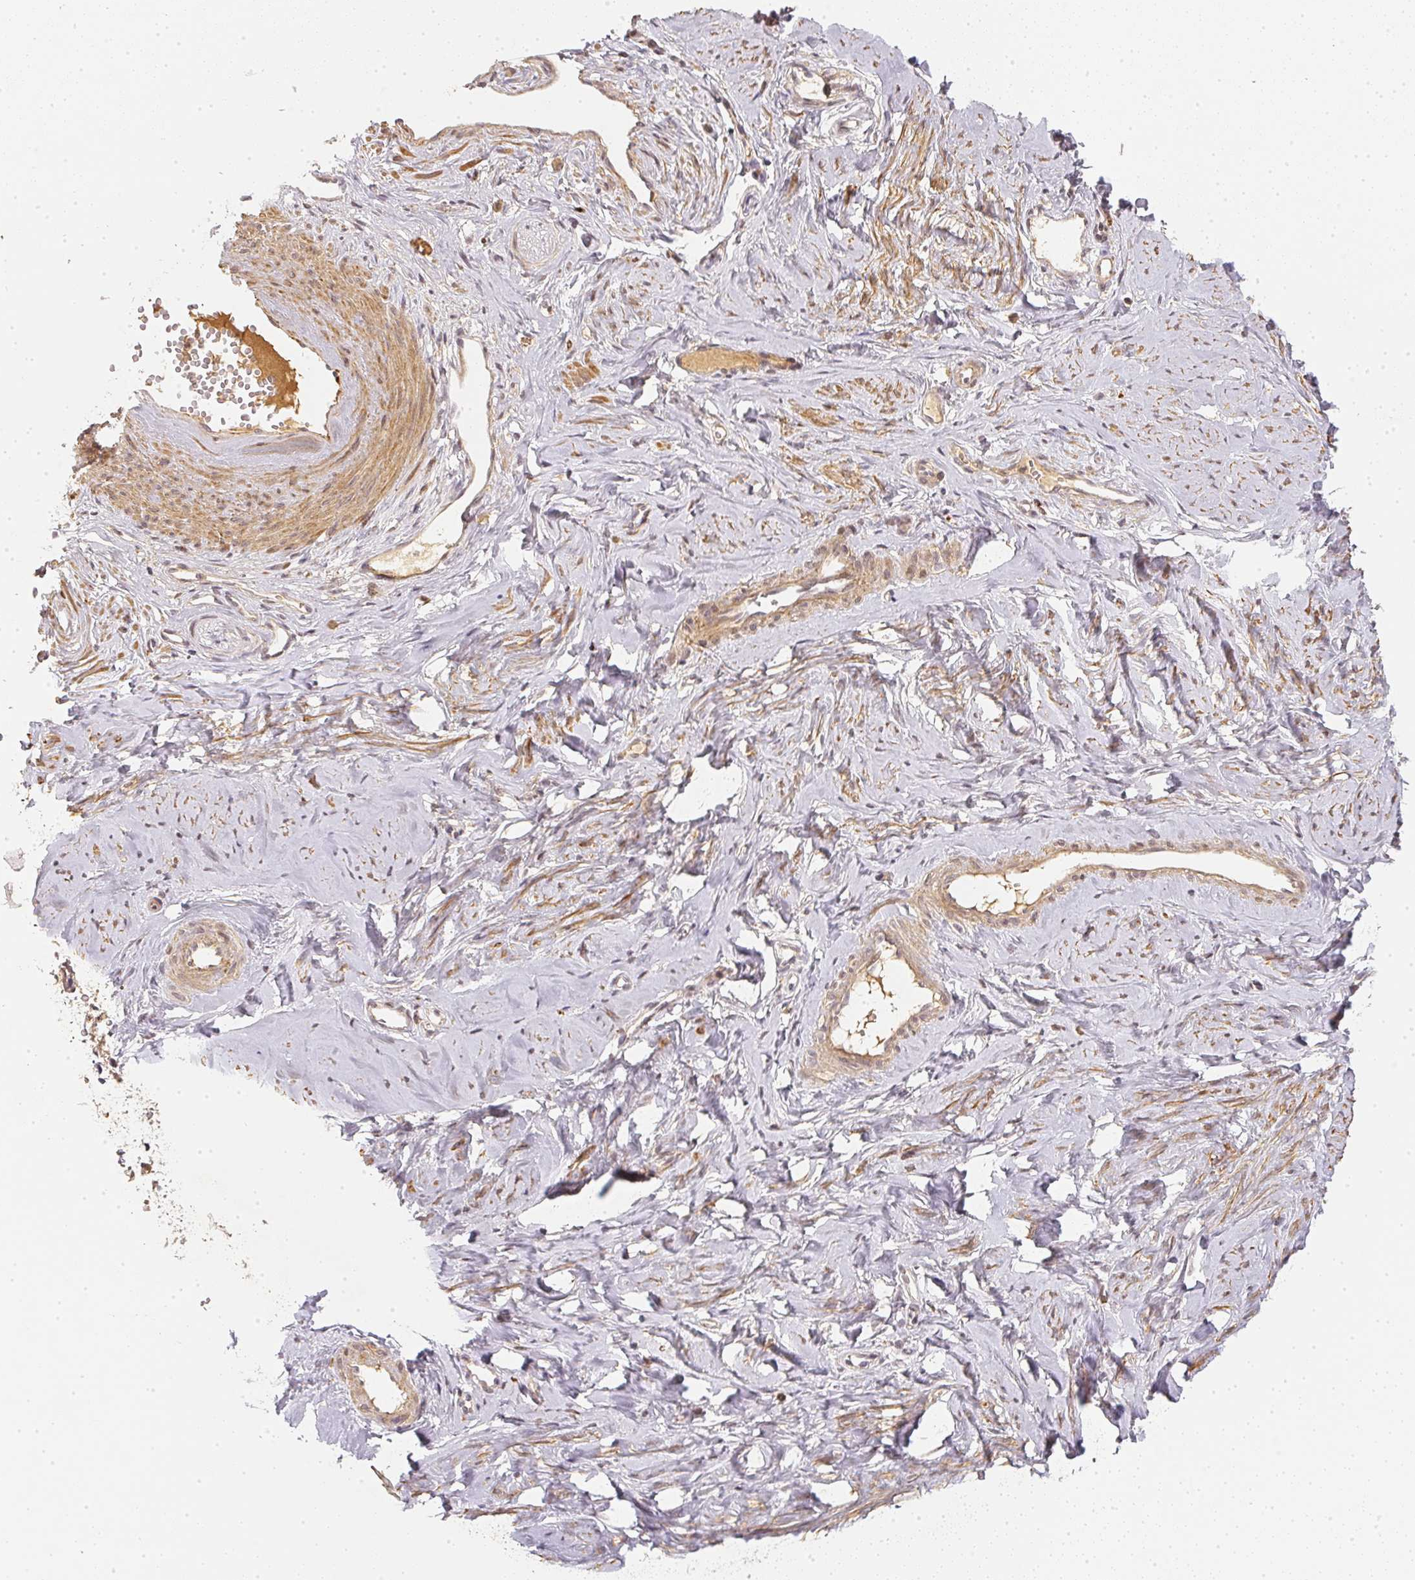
{"staining": {"intensity": "weak", "quantity": ">75%", "location": "cytoplasmic/membranous"}, "tissue": "smooth muscle", "cell_type": "Smooth muscle cells", "image_type": "normal", "snomed": [{"axis": "morphology", "description": "Normal tissue, NOS"}, {"axis": "topography", "description": "Smooth muscle"}], "caption": "Immunohistochemical staining of unremarkable human smooth muscle demonstrates >75% levels of weak cytoplasmic/membranous protein expression in about >75% of smooth muscle cells. The staining was performed using DAB (3,3'-diaminobenzidine) to visualize the protein expression in brown, while the nuclei were stained in blue with hematoxylin (Magnification: 20x).", "gene": "SERPINE1", "patient": {"sex": "female", "age": 48}}